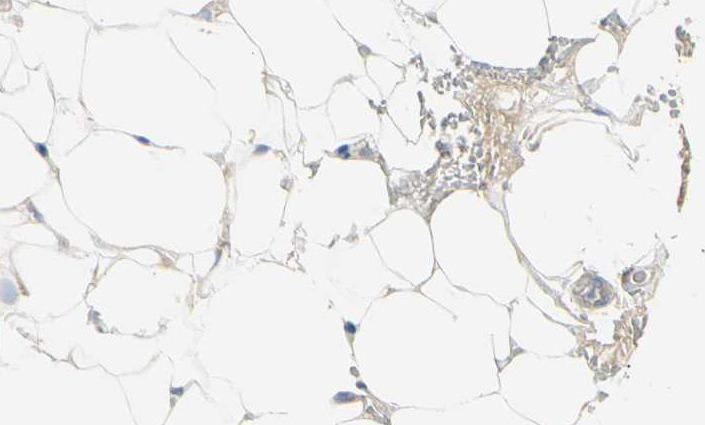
{"staining": {"intensity": "negative", "quantity": "none", "location": "none"}, "tissue": "adipose tissue", "cell_type": "Adipocytes", "image_type": "normal", "snomed": [{"axis": "morphology", "description": "Normal tissue, NOS"}, {"axis": "topography", "description": "Peripheral nerve tissue"}], "caption": "Immunohistochemical staining of benign human adipose tissue demonstrates no significant expression in adipocytes.", "gene": "FHL2", "patient": {"sex": "male", "age": 70}}